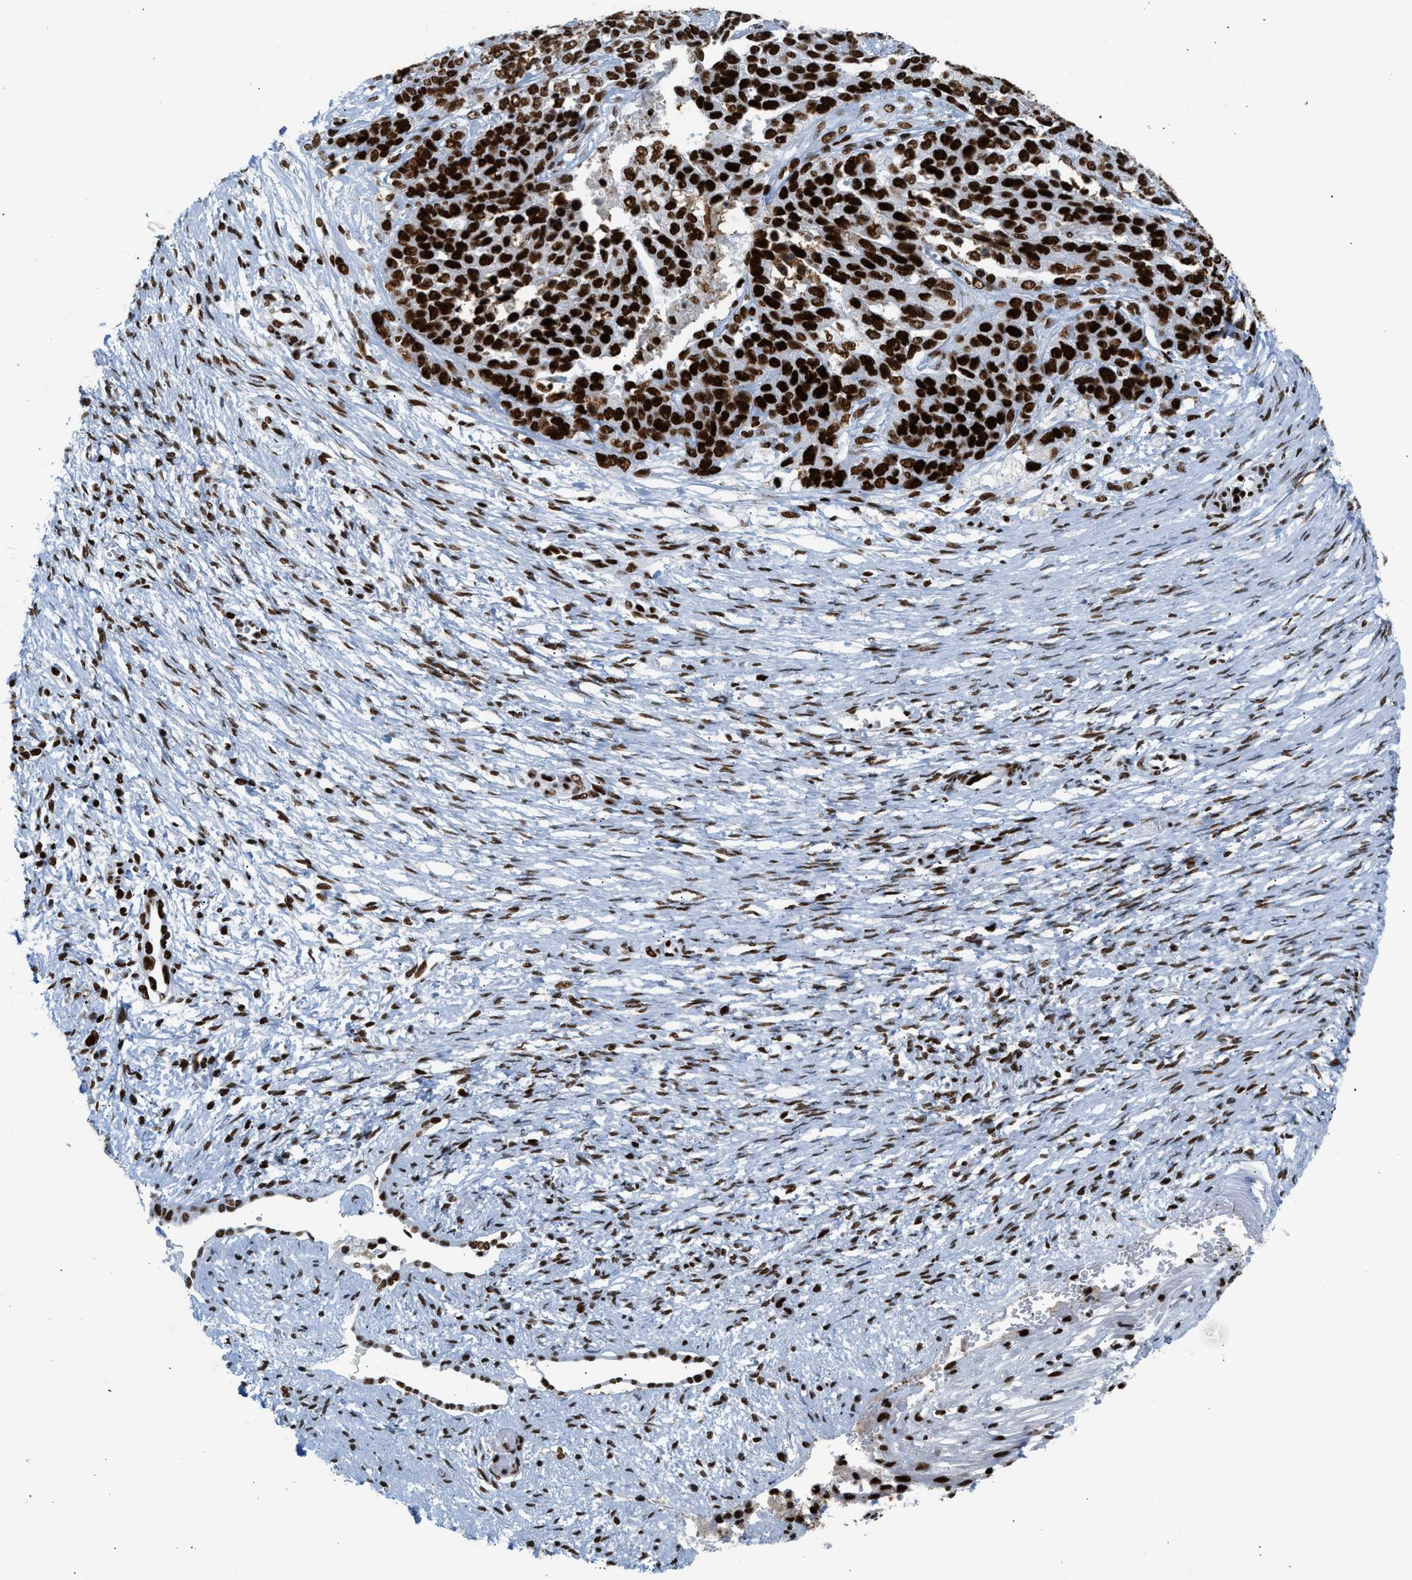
{"staining": {"intensity": "strong", "quantity": ">75%", "location": "nuclear"}, "tissue": "ovarian cancer", "cell_type": "Tumor cells", "image_type": "cancer", "snomed": [{"axis": "morphology", "description": "Cystadenocarcinoma, serous, NOS"}, {"axis": "topography", "description": "Ovary"}], "caption": "Immunohistochemical staining of ovarian cancer displays high levels of strong nuclear protein positivity in approximately >75% of tumor cells.", "gene": "PIF1", "patient": {"sex": "female", "age": 44}}